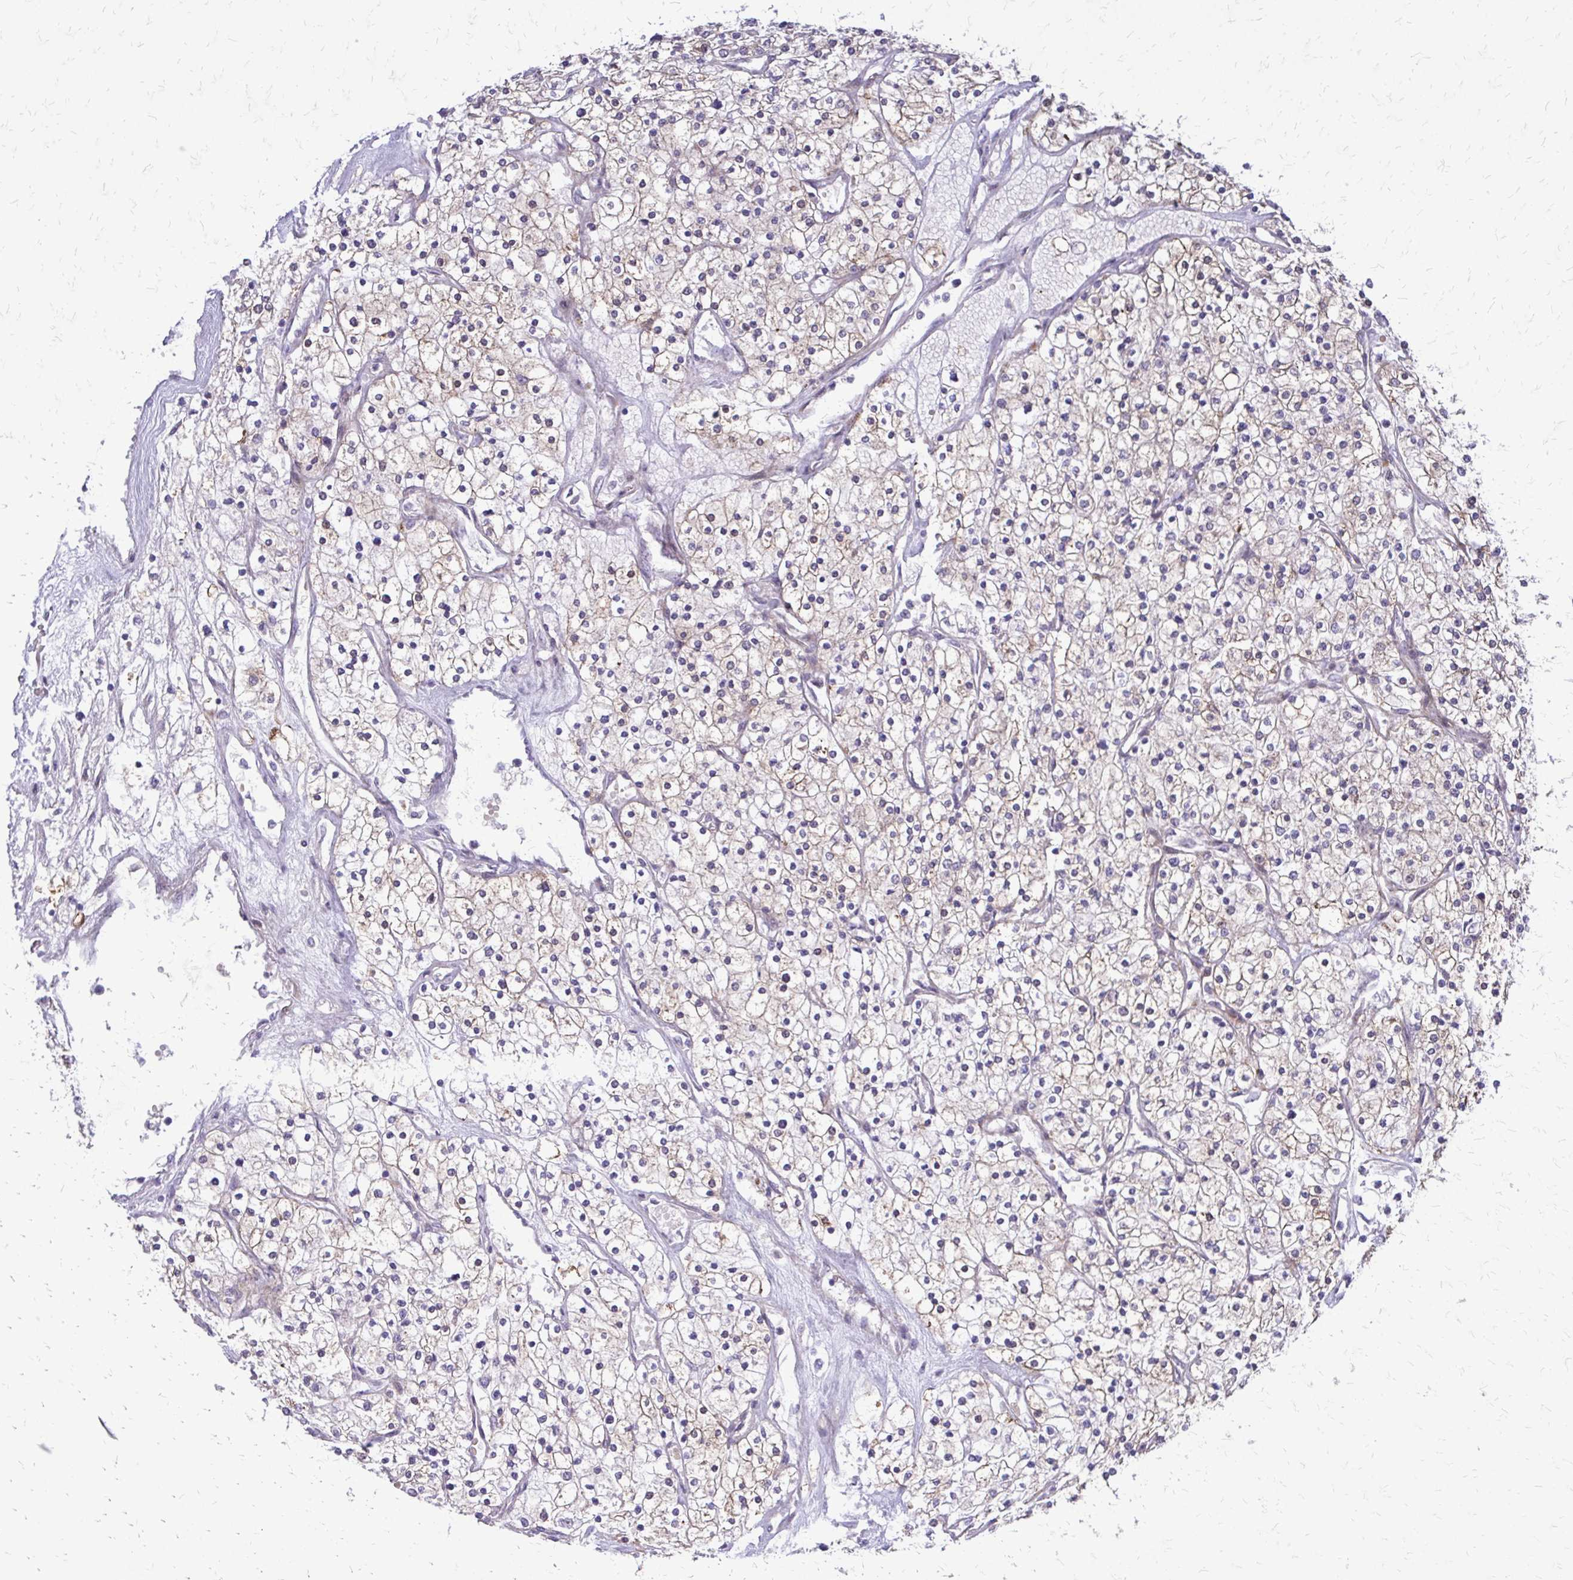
{"staining": {"intensity": "weak", "quantity": "25%-75%", "location": "cytoplasmic/membranous"}, "tissue": "renal cancer", "cell_type": "Tumor cells", "image_type": "cancer", "snomed": [{"axis": "morphology", "description": "Adenocarcinoma, NOS"}, {"axis": "topography", "description": "Kidney"}], "caption": "An IHC image of neoplastic tissue is shown. Protein staining in brown highlights weak cytoplasmic/membranous positivity in renal cancer within tumor cells.", "gene": "PPDPFL", "patient": {"sex": "male", "age": 80}}